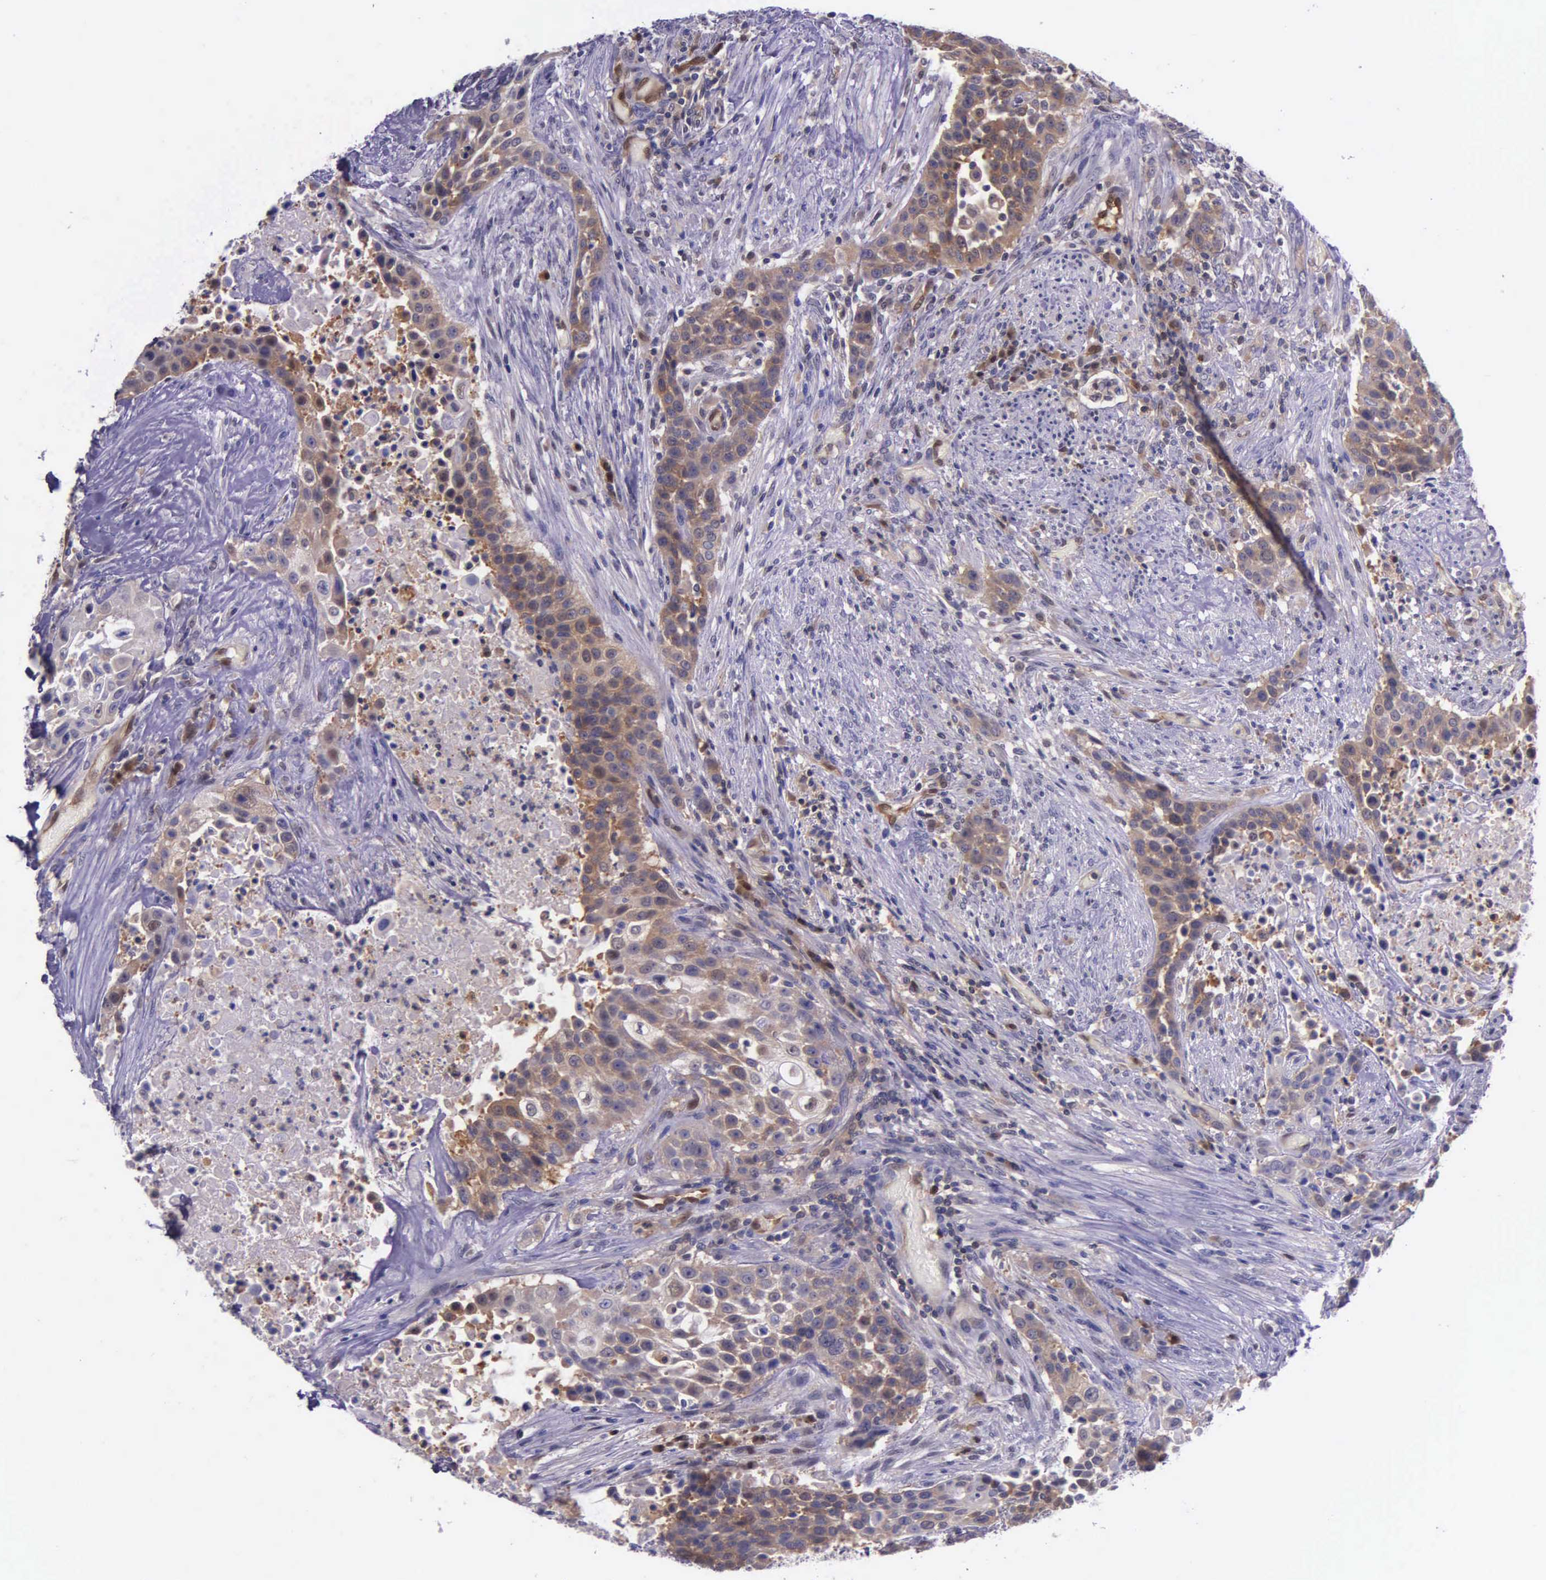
{"staining": {"intensity": "moderate", "quantity": ">75%", "location": "cytoplasmic/membranous"}, "tissue": "urothelial cancer", "cell_type": "Tumor cells", "image_type": "cancer", "snomed": [{"axis": "morphology", "description": "Urothelial carcinoma, High grade"}, {"axis": "topography", "description": "Urinary bladder"}], "caption": "Immunohistochemical staining of human urothelial carcinoma (high-grade) exhibits medium levels of moderate cytoplasmic/membranous expression in about >75% of tumor cells.", "gene": "GMPR2", "patient": {"sex": "male", "age": 74}}